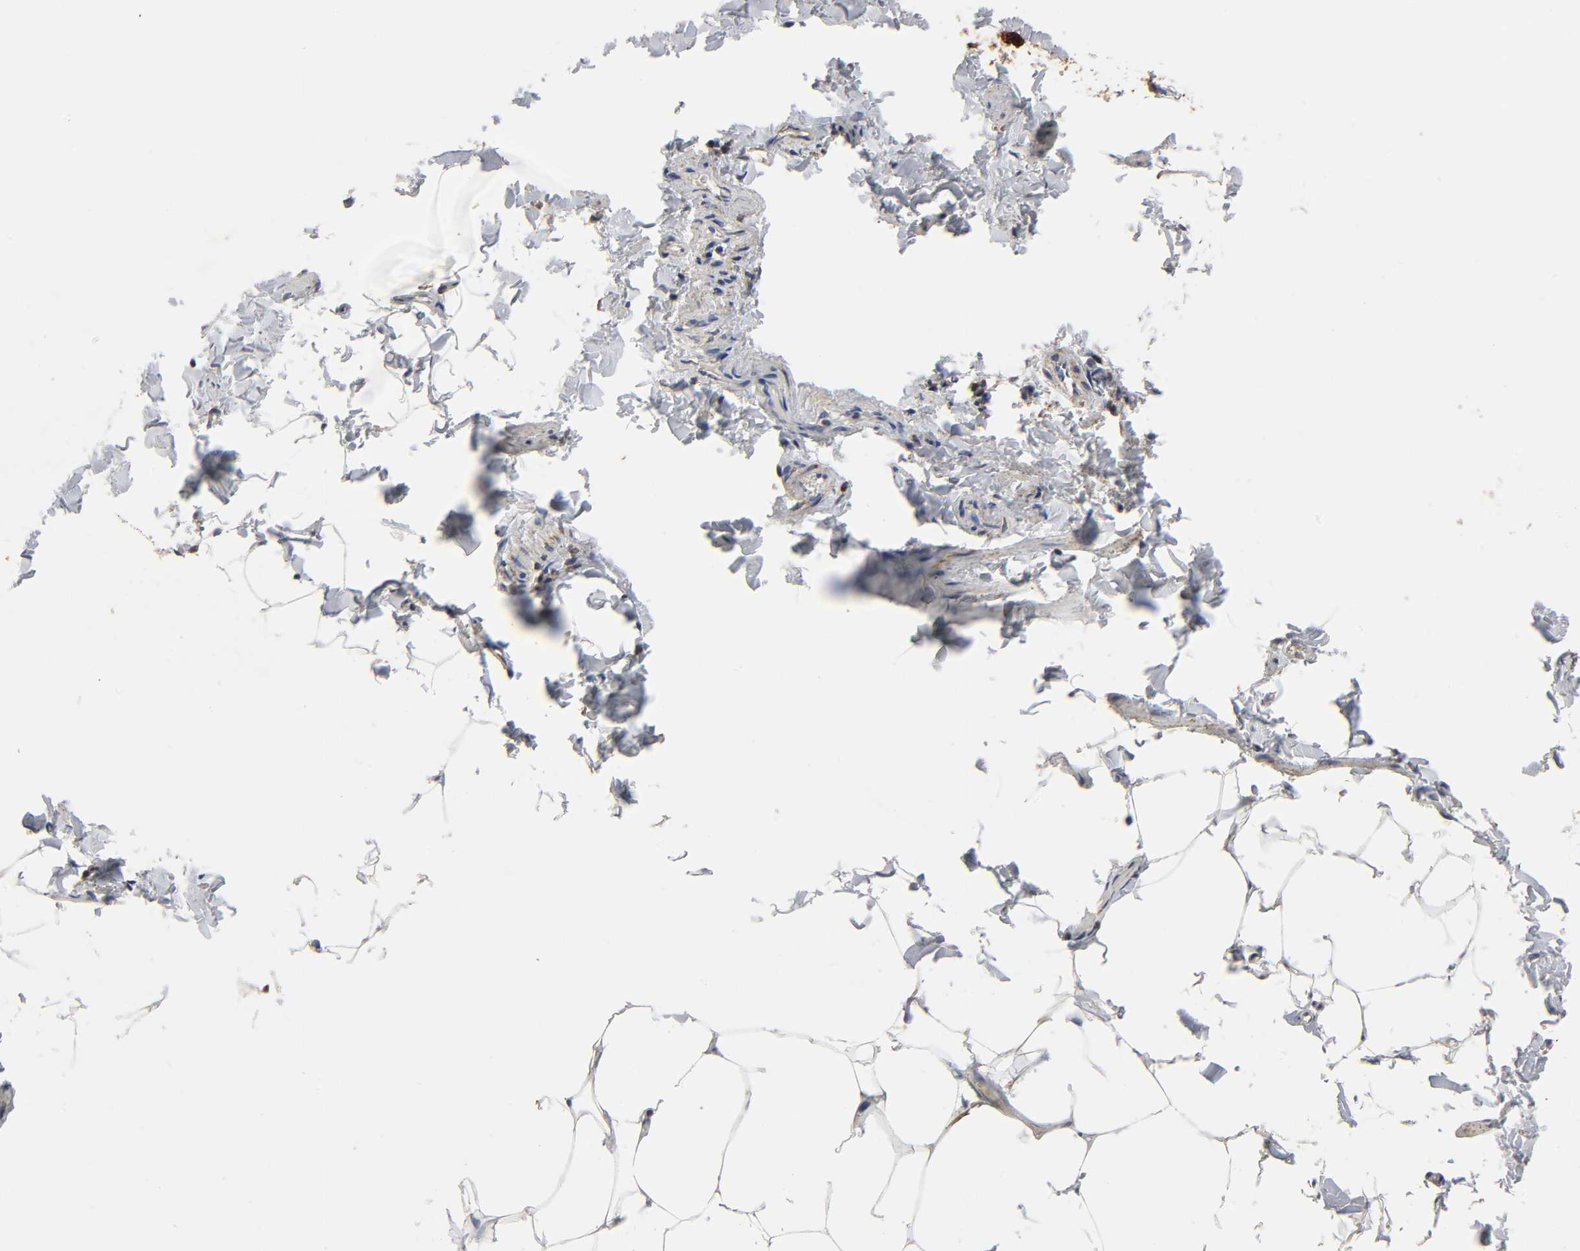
{"staining": {"intensity": "weak", "quantity": "25%-75%", "location": "cytoplasmic/membranous"}, "tissue": "adipose tissue", "cell_type": "Adipocytes", "image_type": "normal", "snomed": [{"axis": "morphology", "description": "Normal tissue, NOS"}, {"axis": "morphology", "description": "Urothelial carcinoma, High grade"}, {"axis": "topography", "description": "Vascular tissue"}, {"axis": "topography", "description": "Urinary bladder"}], "caption": "Immunohistochemistry (IHC) histopathology image of normal human adipose tissue stained for a protein (brown), which reveals low levels of weak cytoplasmic/membranous staining in about 25%-75% of adipocytes.", "gene": "COX6B1", "patient": {"sex": "female", "age": 56}}